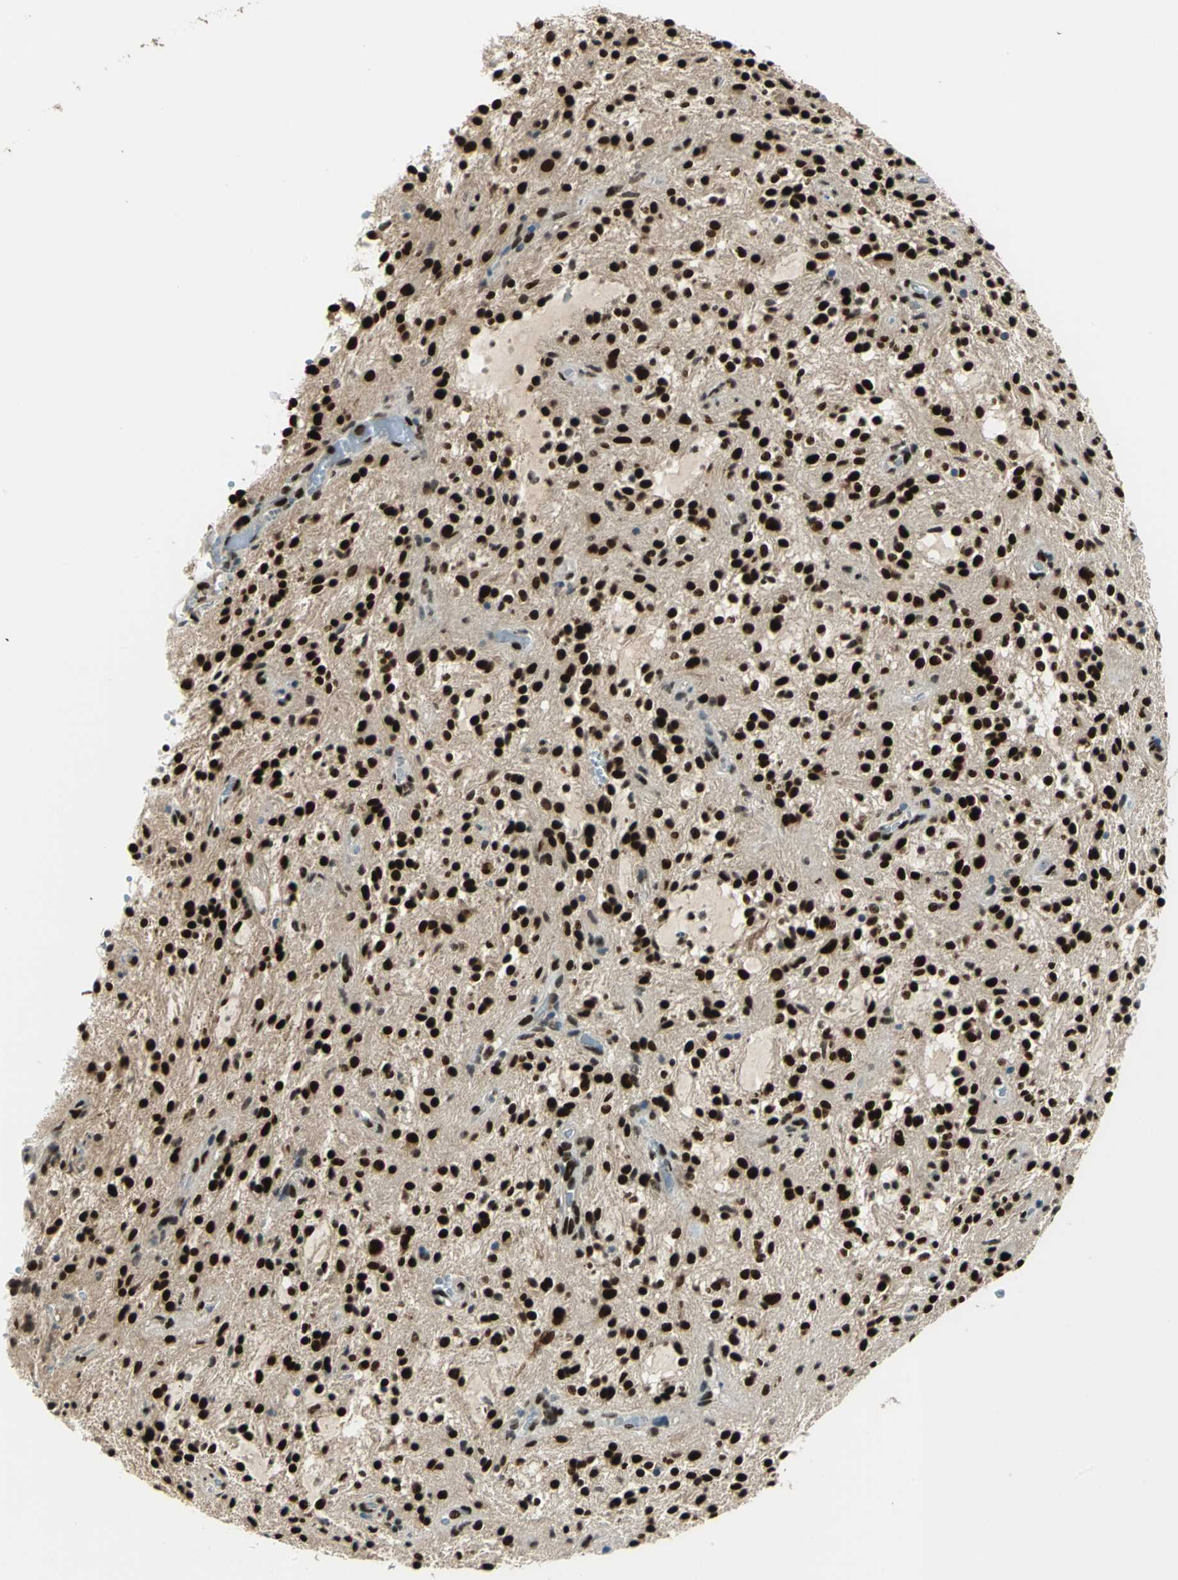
{"staining": {"intensity": "strong", "quantity": ">75%", "location": "cytoplasmic/membranous,nuclear"}, "tissue": "glioma", "cell_type": "Tumor cells", "image_type": "cancer", "snomed": [{"axis": "morphology", "description": "Glioma, malignant, NOS"}, {"axis": "topography", "description": "Cerebellum"}], "caption": "Protein positivity by IHC exhibits strong cytoplasmic/membranous and nuclear staining in about >75% of tumor cells in glioma (malignant).", "gene": "NFIA", "patient": {"sex": "female", "age": 10}}